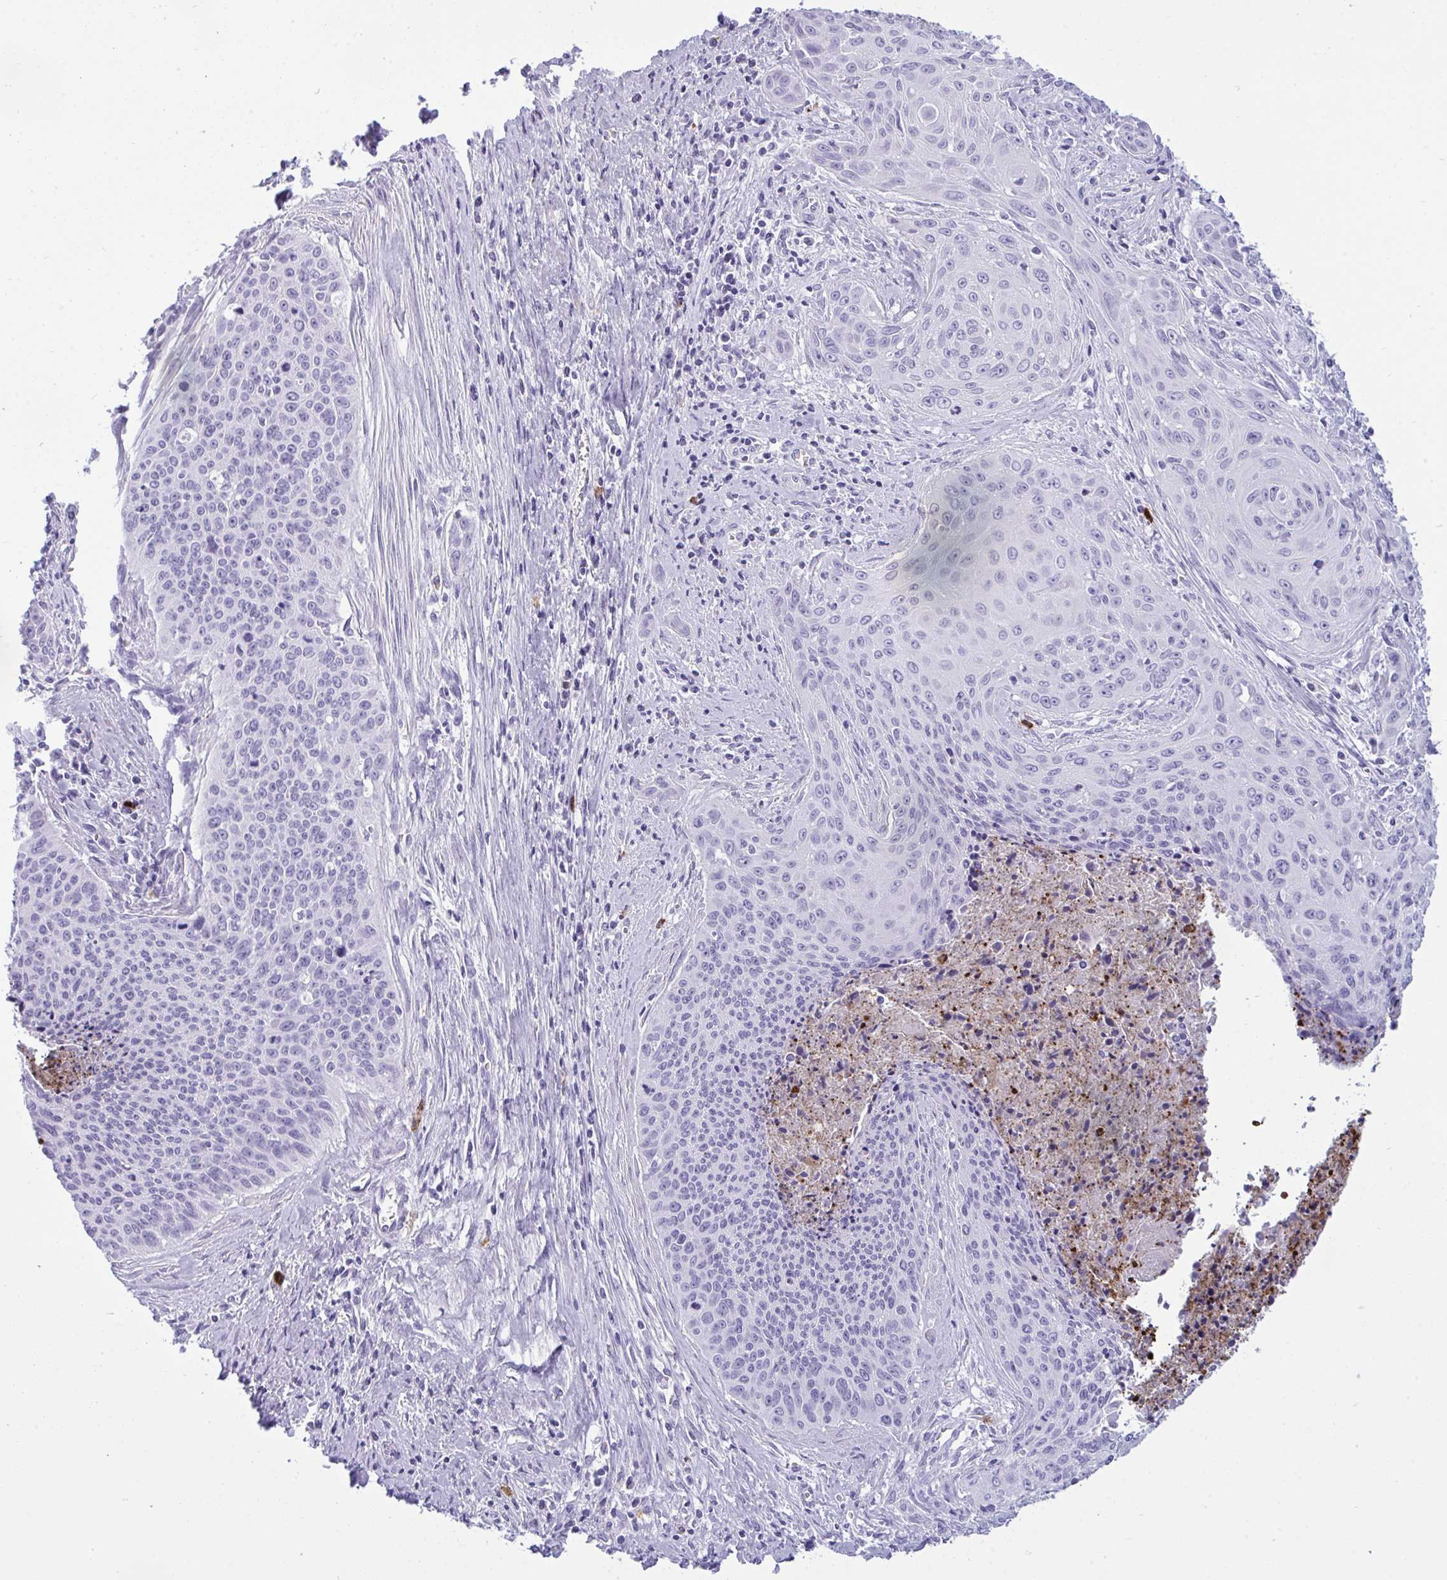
{"staining": {"intensity": "negative", "quantity": "none", "location": "none"}, "tissue": "cervical cancer", "cell_type": "Tumor cells", "image_type": "cancer", "snomed": [{"axis": "morphology", "description": "Squamous cell carcinoma, NOS"}, {"axis": "topography", "description": "Cervix"}], "caption": "High power microscopy micrograph of an immunohistochemistry (IHC) photomicrograph of cervical squamous cell carcinoma, revealing no significant positivity in tumor cells.", "gene": "ARHGAP42", "patient": {"sex": "female", "age": 55}}